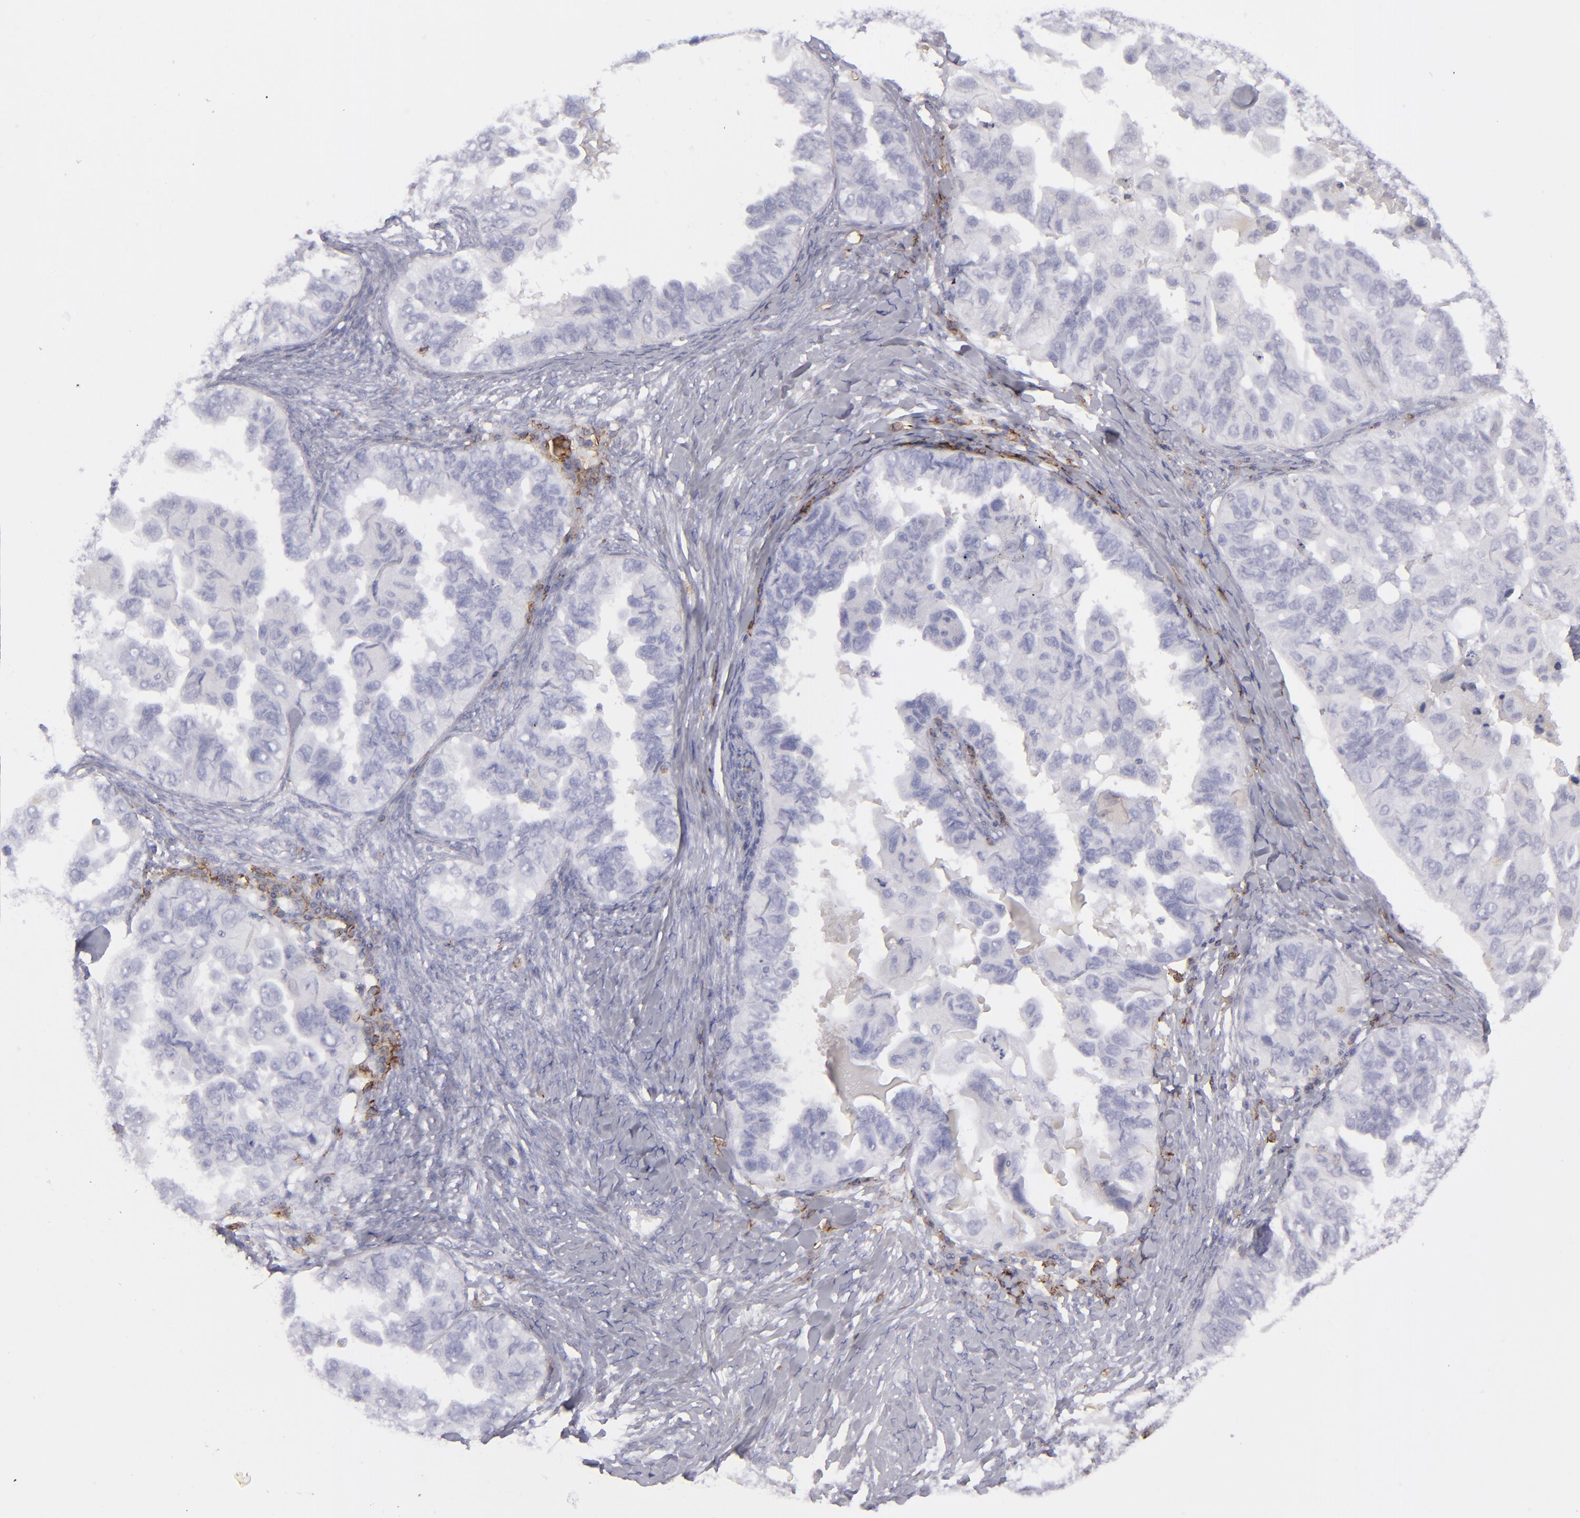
{"staining": {"intensity": "negative", "quantity": "none", "location": "none"}, "tissue": "ovarian cancer", "cell_type": "Tumor cells", "image_type": "cancer", "snomed": [{"axis": "morphology", "description": "Cystadenocarcinoma, serous, NOS"}, {"axis": "topography", "description": "Ovary"}], "caption": "Tumor cells show no significant positivity in serous cystadenocarcinoma (ovarian).", "gene": "CD27", "patient": {"sex": "female", "age": 82}}